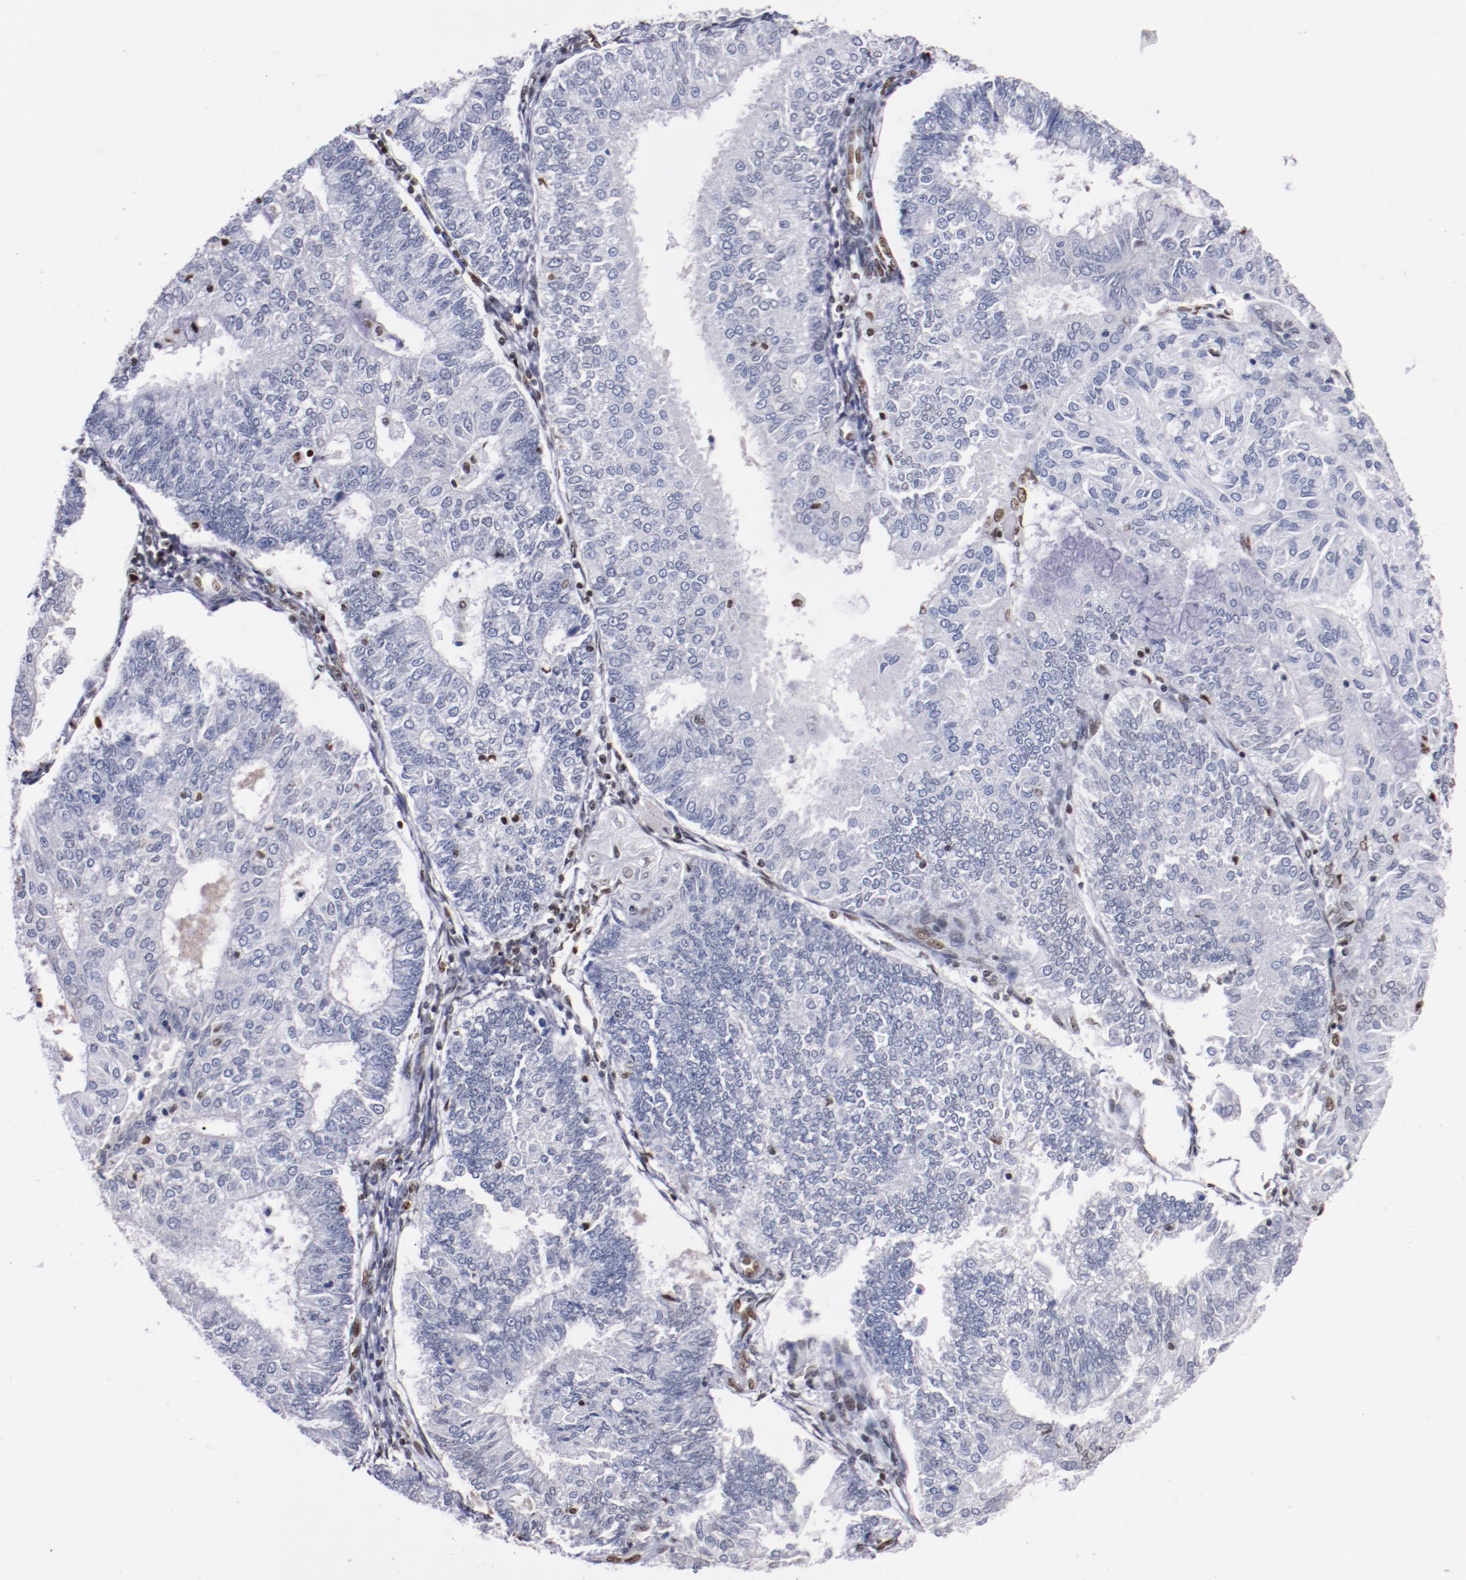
{"staining": {"intensity": "negative", "quantity": "none", "location": "none"}, "tissue": "endometrial cancer", "cell_type": "Tumor cells", "image_type": "cancer", "snomed": [{"axis": "morphology", "description": "Adenocarcinoma, NOS"}, {"axis": "topography", "description": "Endometrium"}], "caption": "This micrograph is of adenocarcinoma (endometrial) stained with immunohistochemistry (IHC) to label a protein in brown with the nuclei are counter-stained blue. There is no expression in tumor cells.", "gene": "IFI16", "patient": {"sex": "female", "age": 59}}